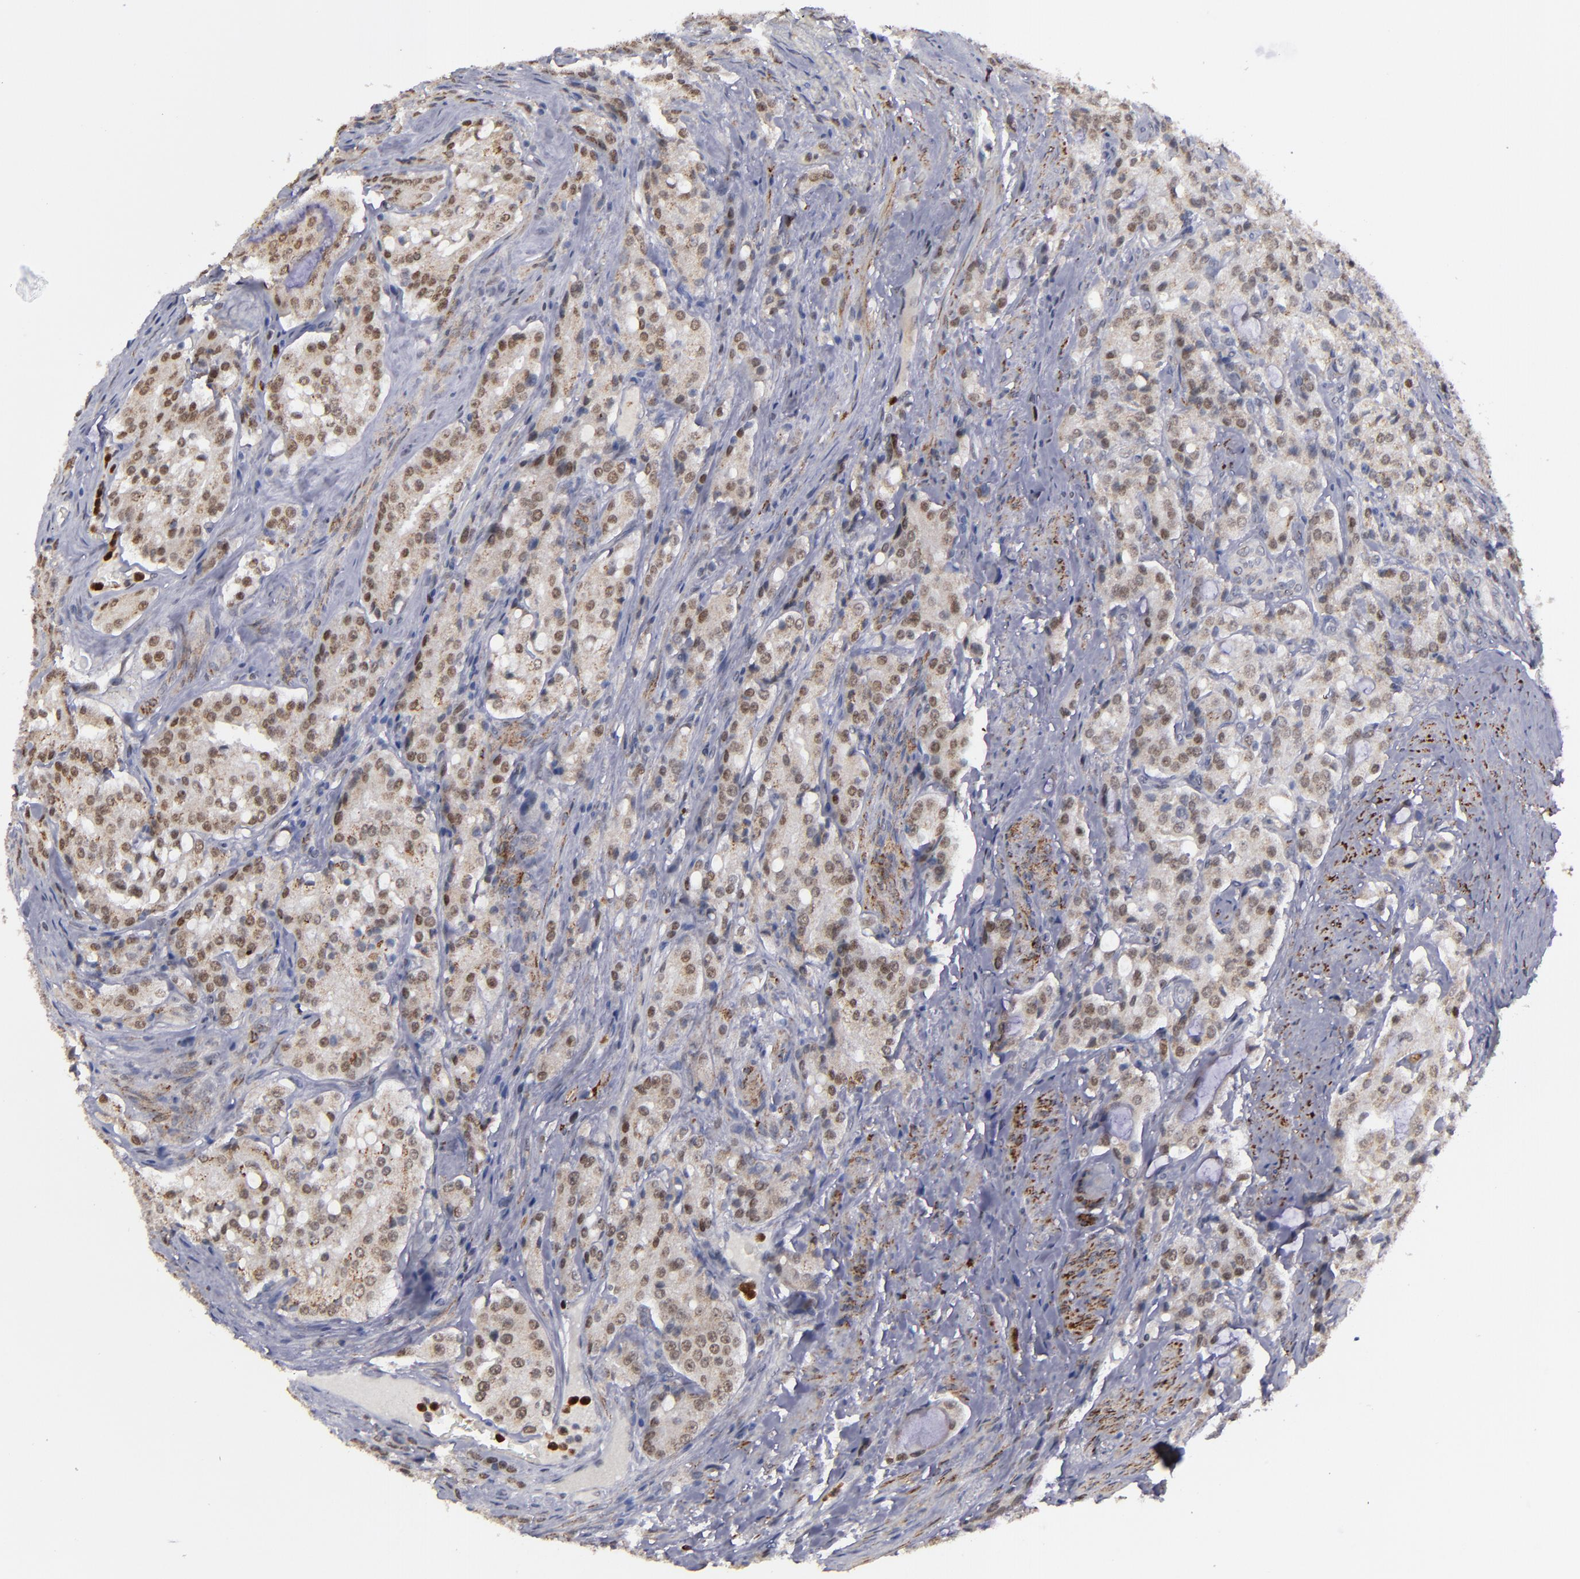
{"staining": {"intensity": "weak", "quantity": "25%-75%", "location": "nuclear"}, "tissue": "prostate cancer", "cell_type": "Tumor cells", "image_type": "cancer", "snomed": [{"axis": "morphology", "description": "Adenocarcinoma, Medium grade"}, {"axis": "topography", "description": "Prostate"}], "caption": "This histopathology image reveals immunohistochemistry (IHC) staining of prostate medium-grade adenocarcinoma, with low weak nuclear expression in about 25%-75% of tumor cells.", "gene": "RREB1", "patient": {"sex": "male", "age": 72}}